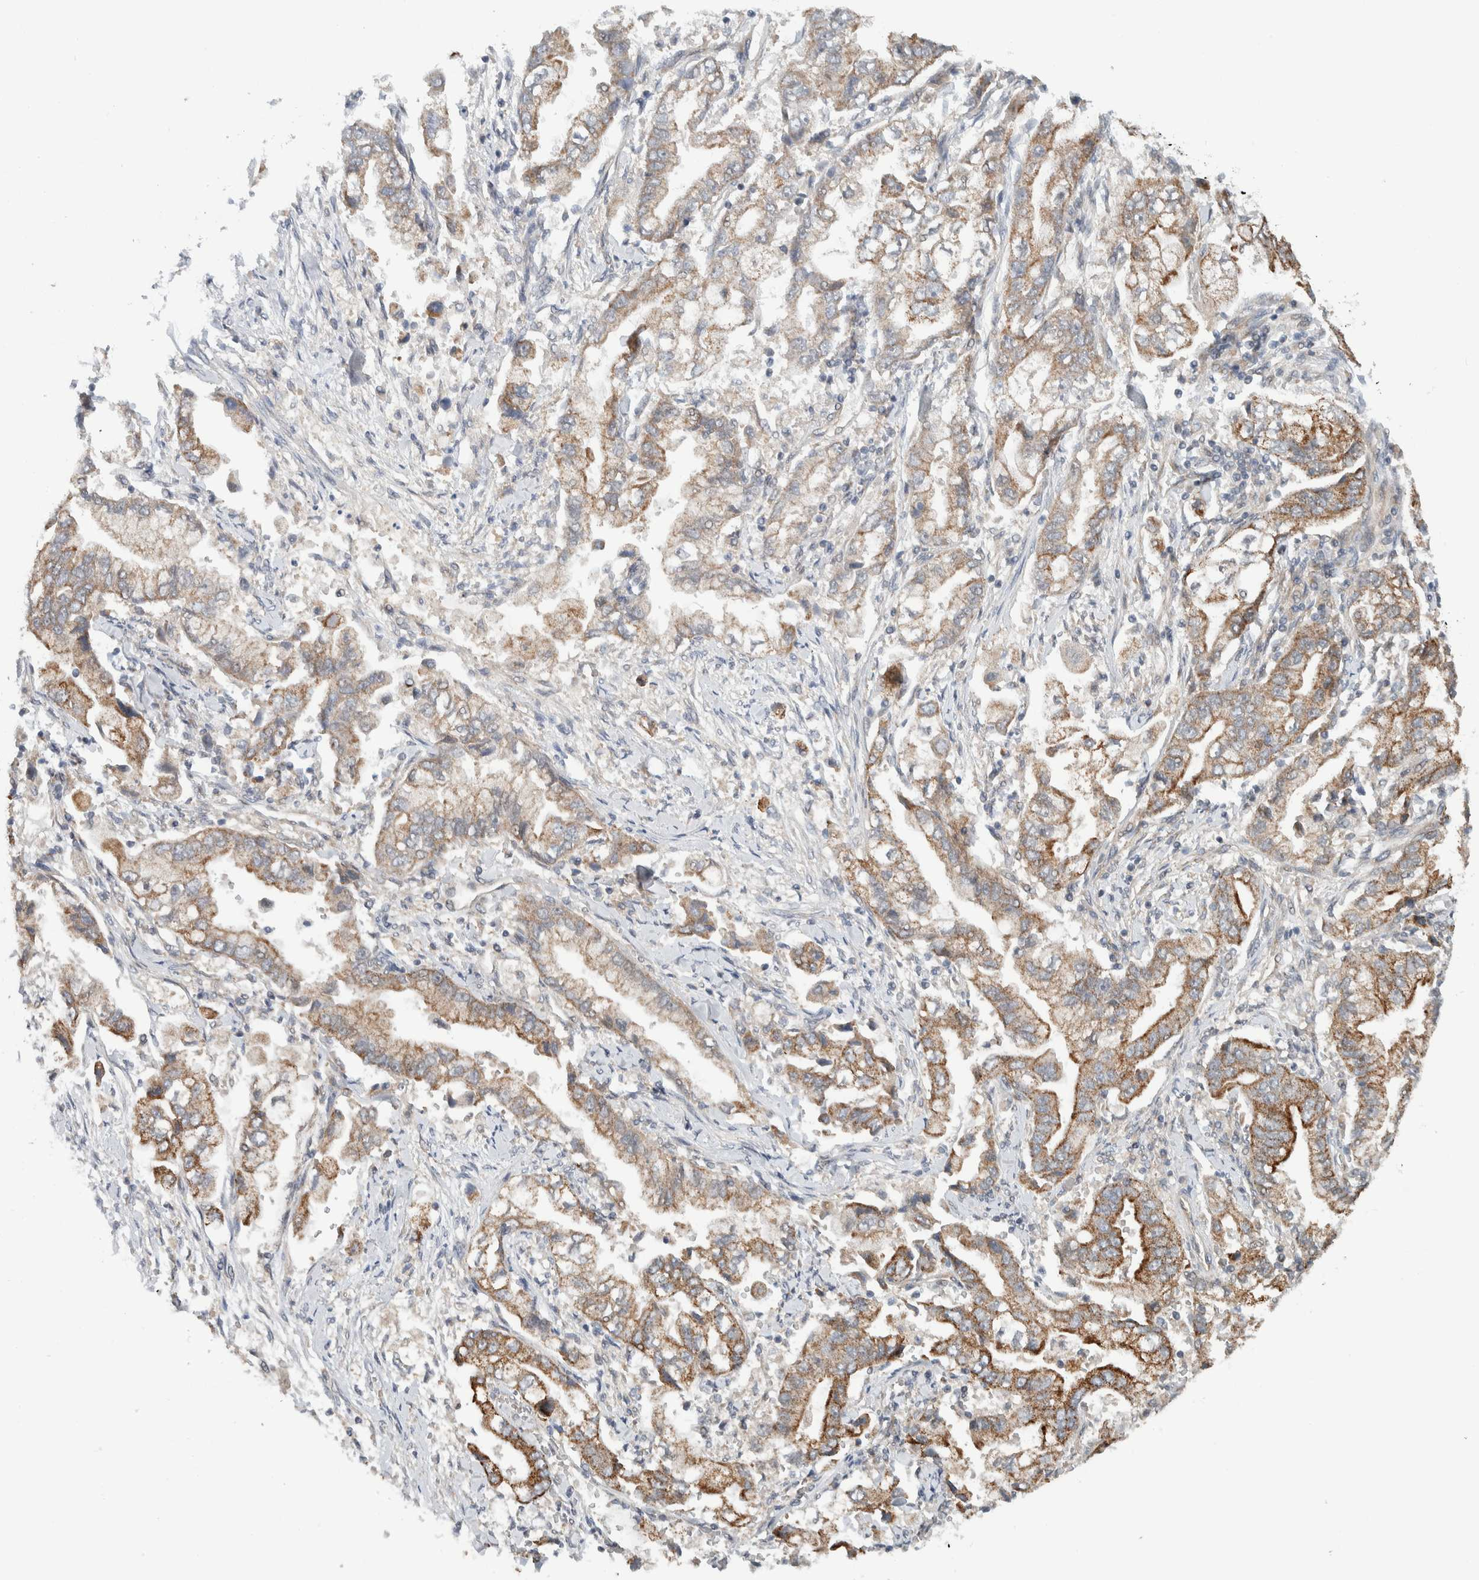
{"staining": {"intensity": "moderate", "quantity": ">75%", "location": "cytoplasmic/membranous"}, "tissue": "stomach cancer", "cell_type": "Tumor cells", "image_type": "cancer", "snomed": [{"axis": "morphology", "description": "Normal tissue, NOS"}, {"axis": "morphology", "description": "Adenocarcinoma, NOS"}, {"axis": "topography", "description": "Stomach"}], "caption": "Immunohistochemistry (IHC) of human adenocarcinoma (stomach) displays medium levels of moderate cytoplasmic/membranous expression in approximately >75% of tumor cells. (IHC, brightfield microscopy, high magnification).", "gene": "RERE", "patient": {"sex": "male", "age": 62}}